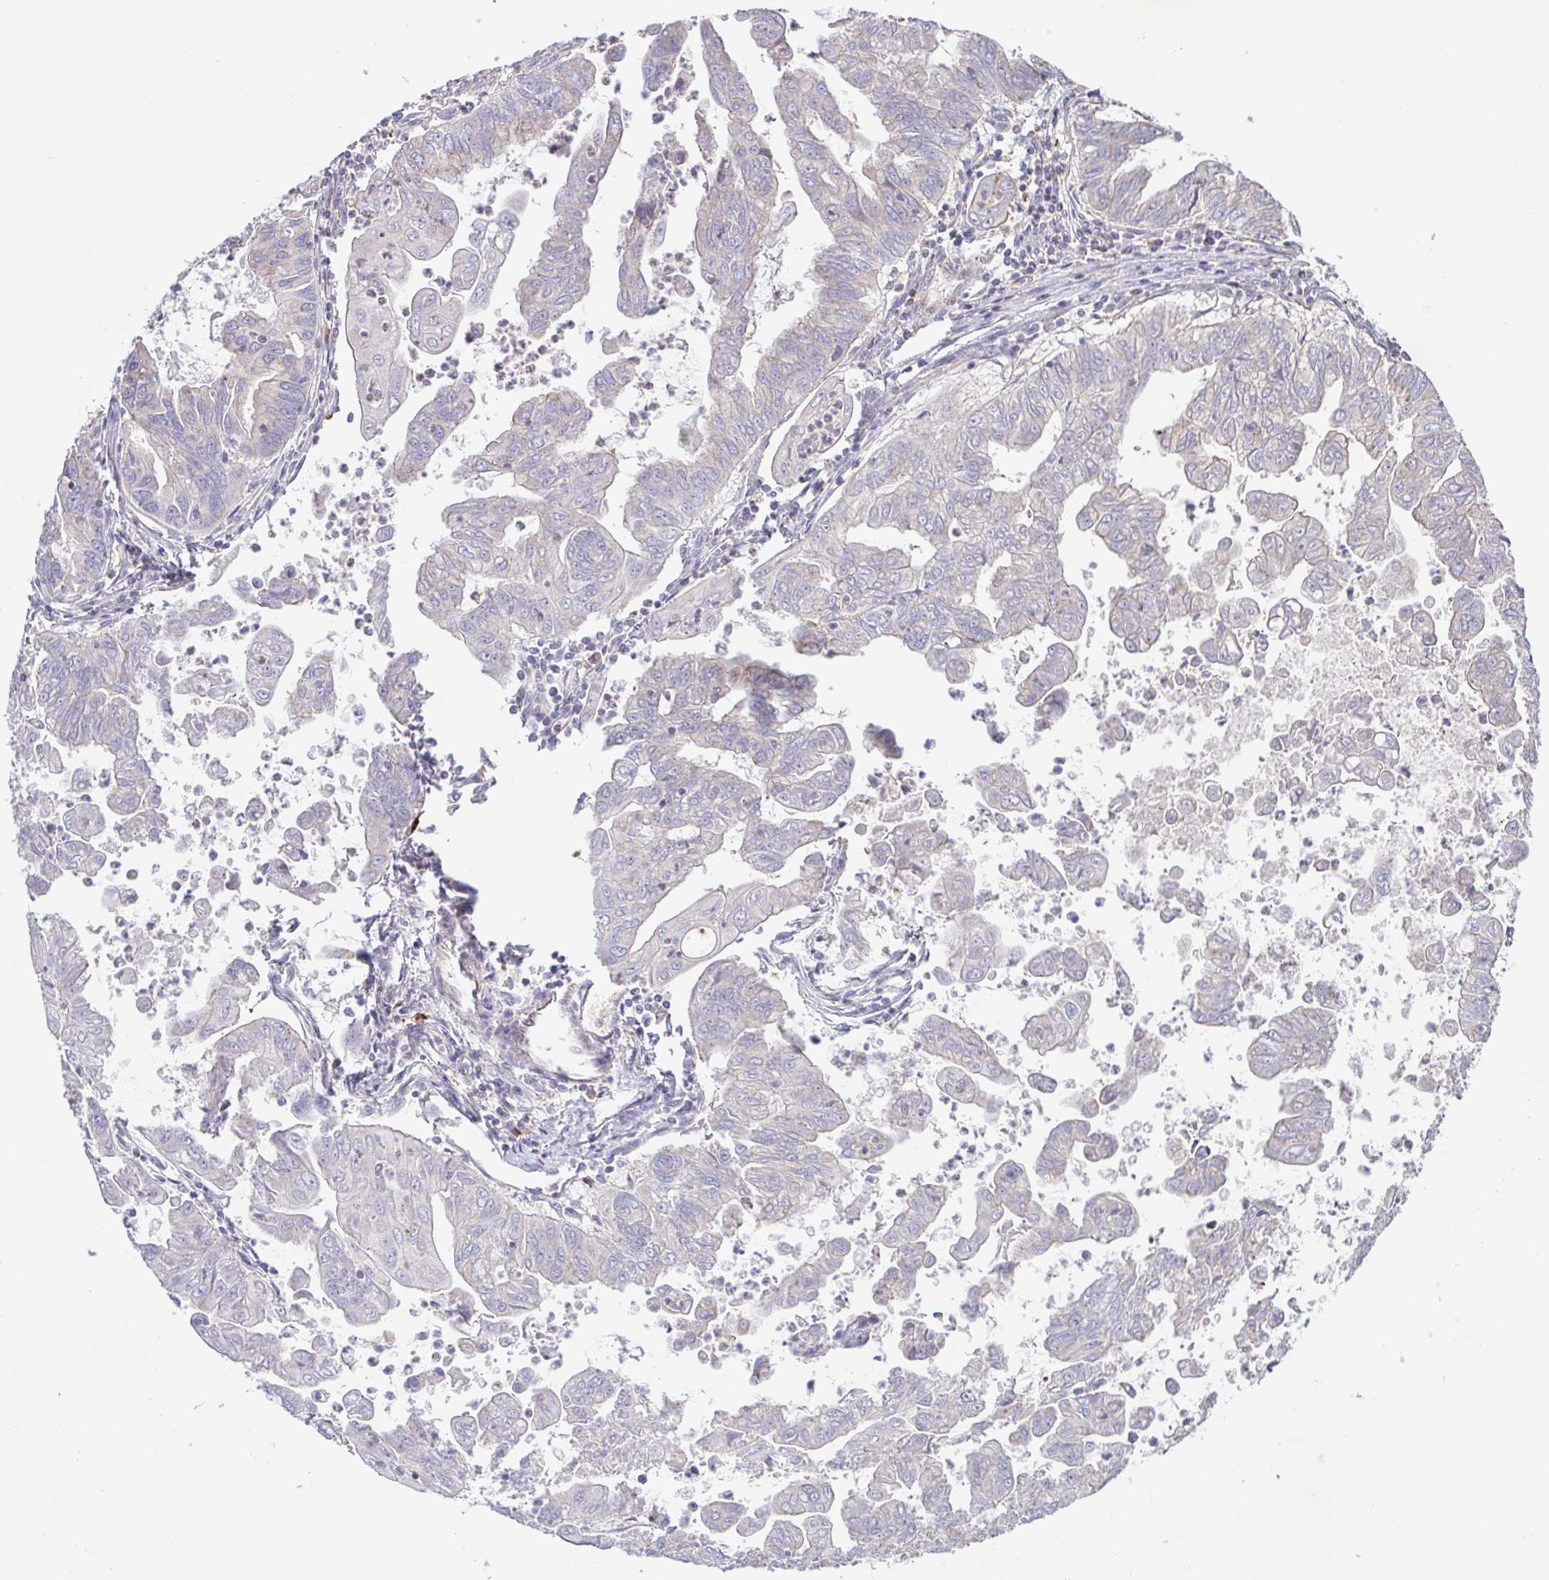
{"staining": {"intensity": "negative", "quantity": "none", "location": "none"}, "tissue": "stomach cancer", "cell_type": "Tumor cells", "image_type": "cancer", "snomed": [{"axis": "morphology", "description": "Adenocarcinoma, NOS"}, {"axis": "topography", "description": "Stomach, upper"}], "caption": "IHC photomicrograph of neoplastic tissue: human stomach cancer stained with DAB (3,3'-diaminobenzidine) shows no significant protein expression in tumor cells. Nuclei are stained in blue.", "gene": "PREPL", "patient": {"sex": "male", "age": 80}}